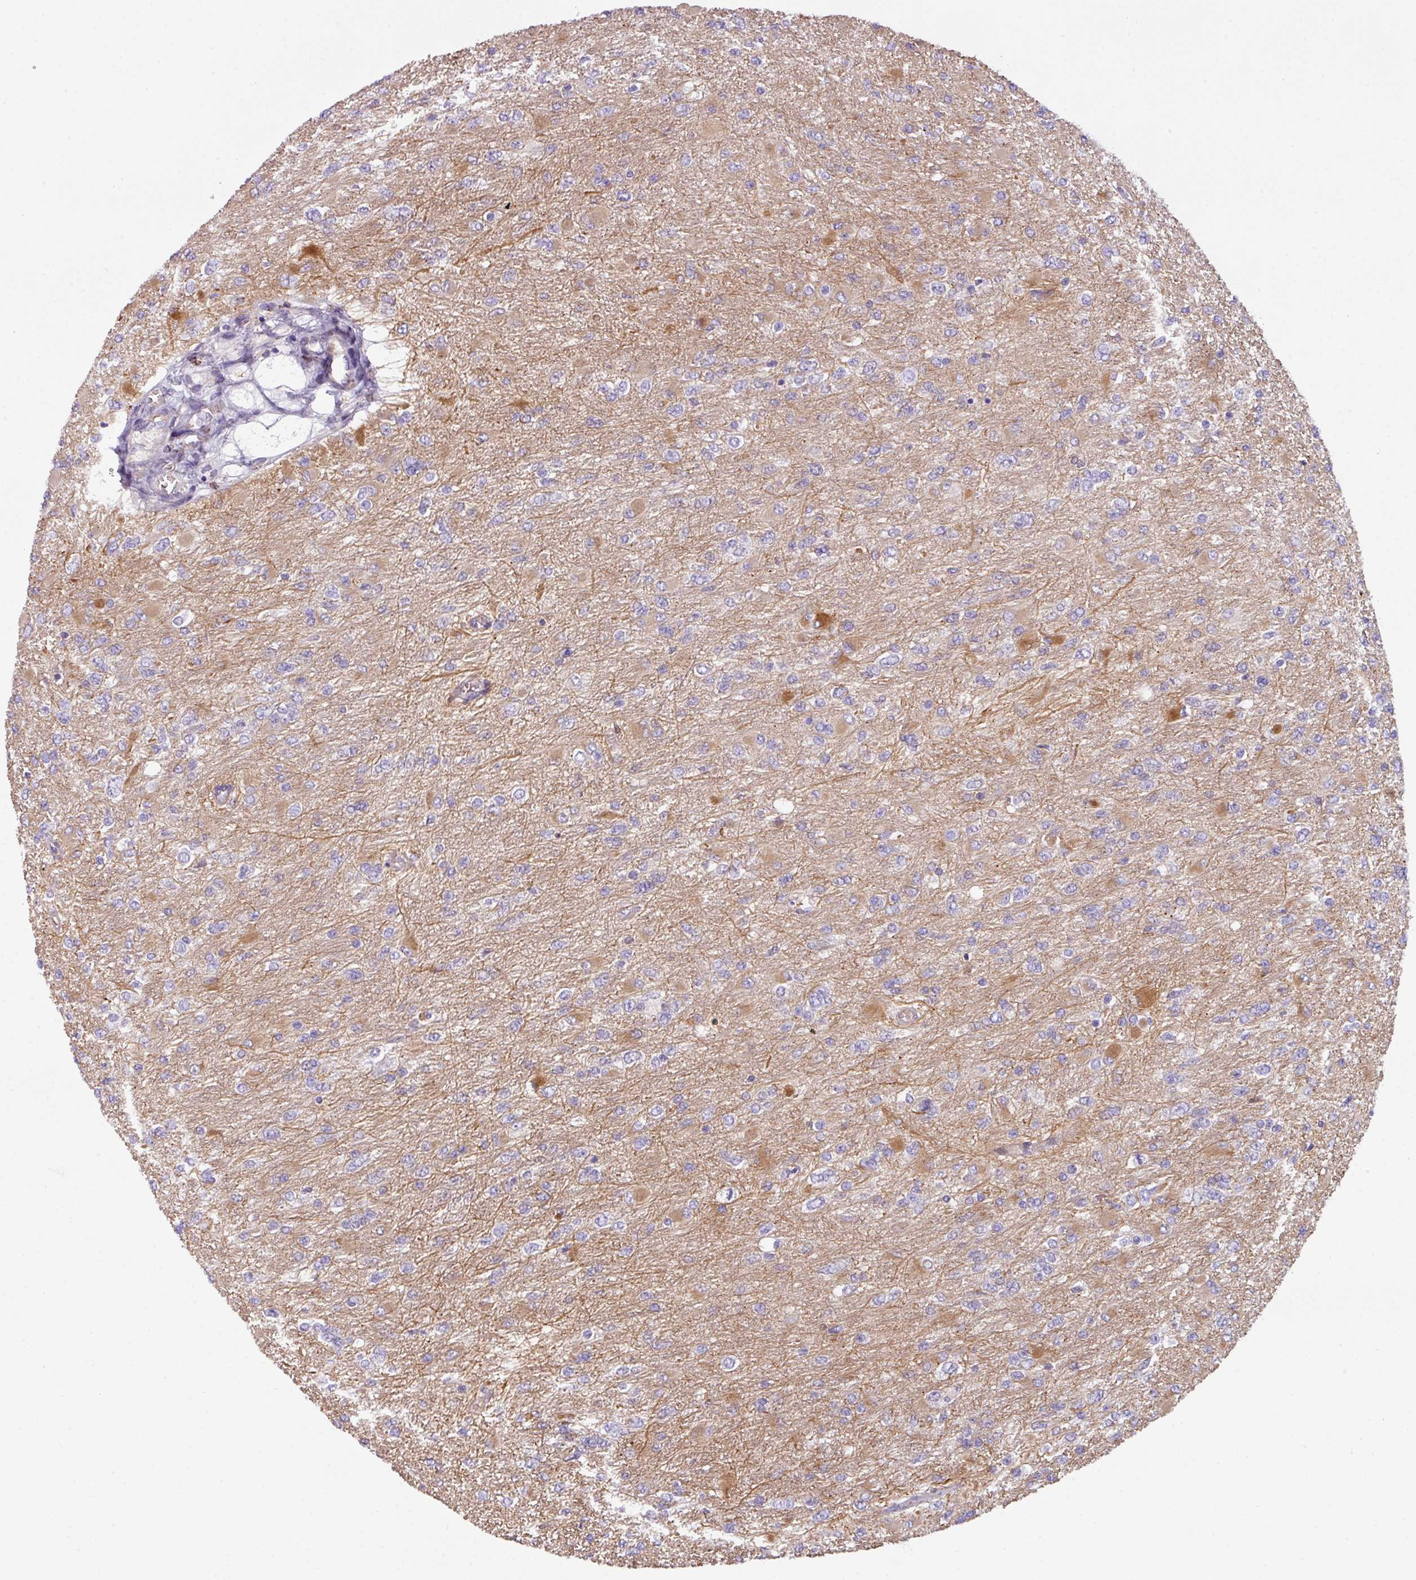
{"staining": {"intensity": "weak", "quantity": "25%-75%", "location": "cytoplasmic/membranous"}, "tissue": "glioma", "cell_type": "Tumor cells", "image_type": "cancer", "snomed": [{"axis": "morphology", "description": "Glioma, malignant, High grade"}, {"axis": "topography", "description": "Cerebral cortex"}], "caption": "Tumor cells reveal low levels of weak cytoplasmic/membranous staining in about 25%-75% of cells in malignant glioma (high-grade).", "gene": "BUD23", "patient": {"sex": "female", "age": 36}}